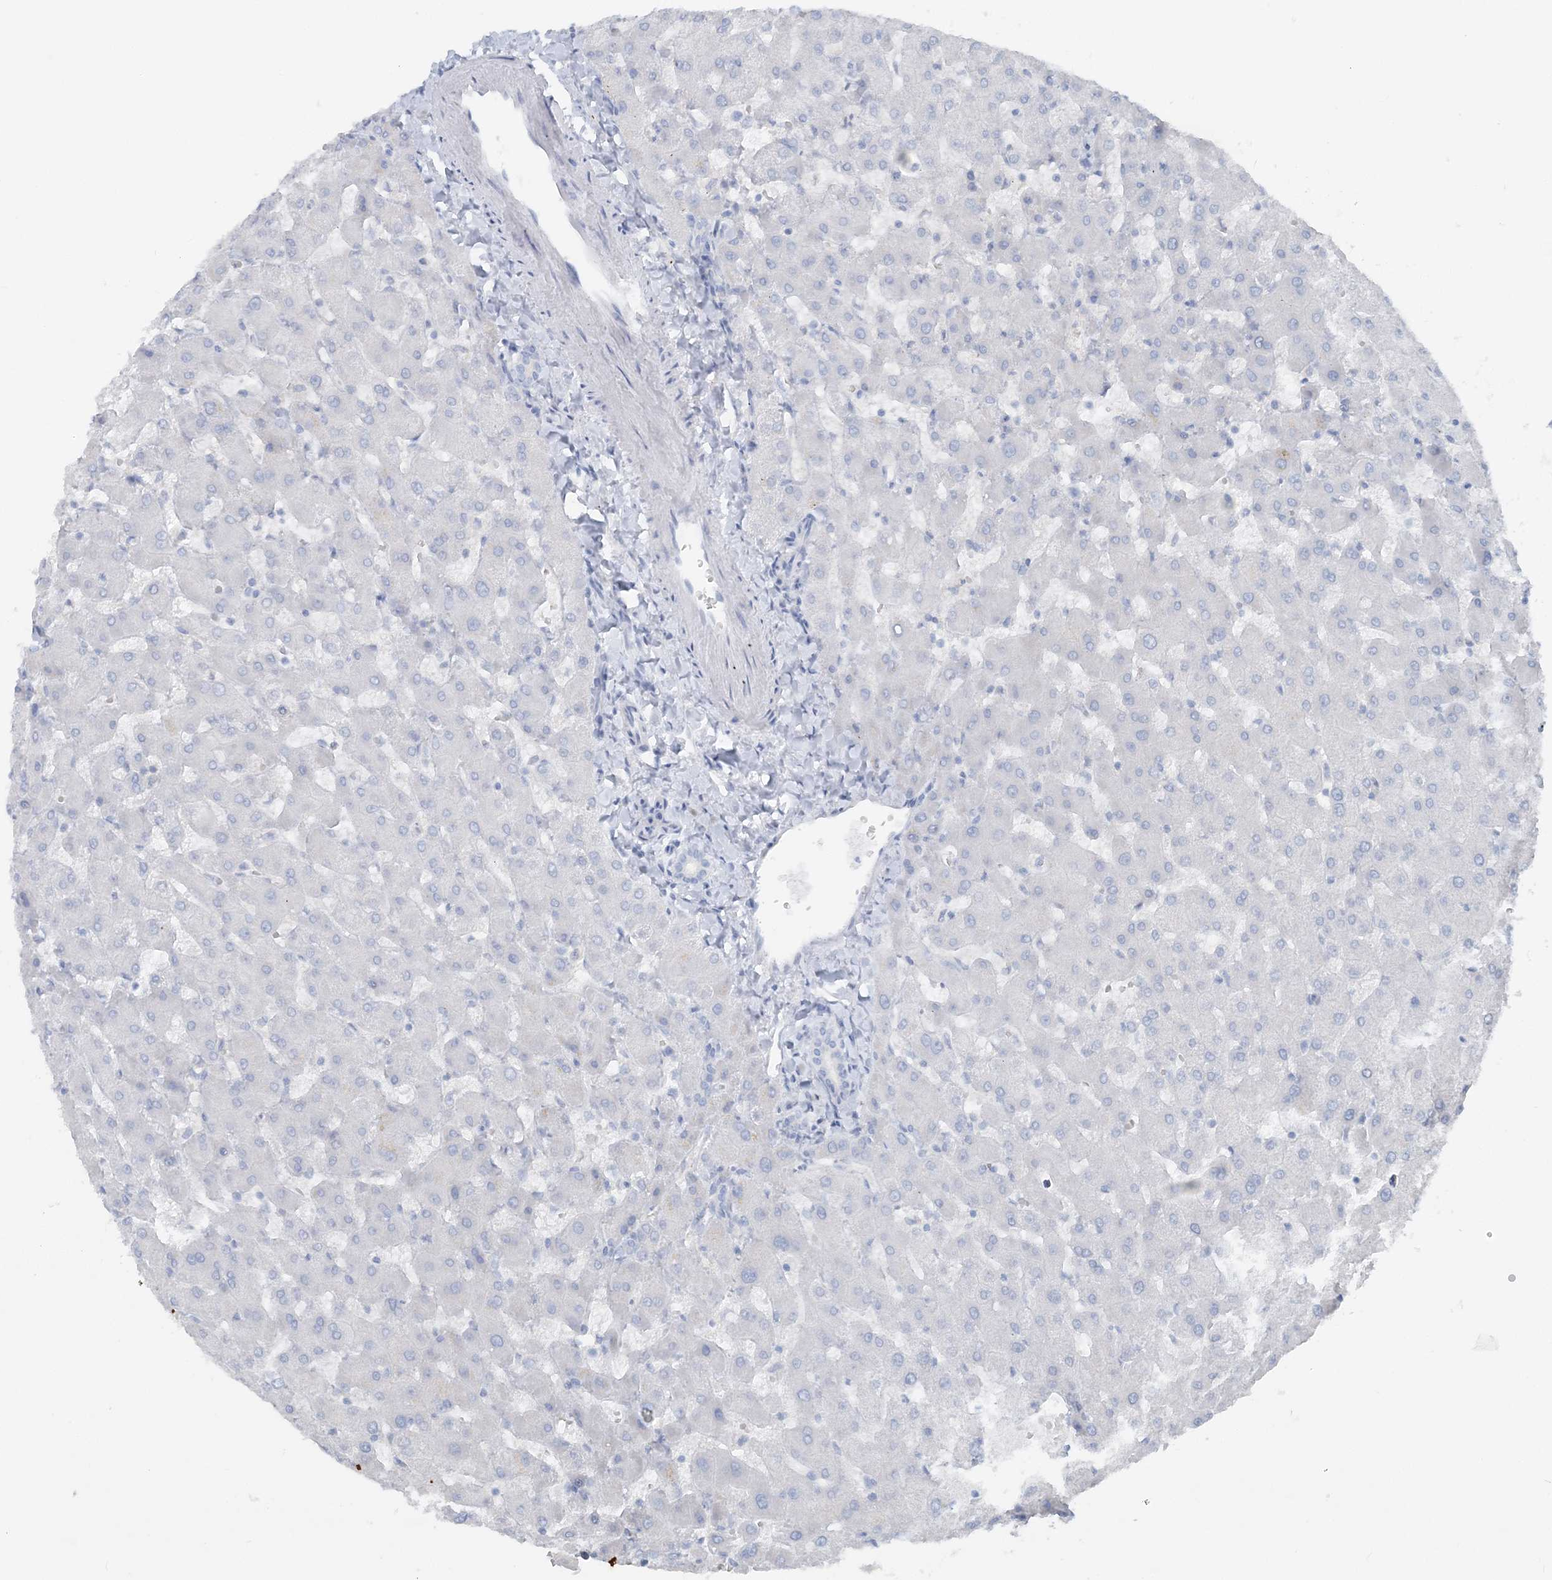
{"staining": {"intensity": "negative", "quantity": "none", "location": "none"}, "tissue": "liver", "cell_type": "Cholangiocytes", "image_type": "normal", "snomed": [{"axis": "morphology", "description": "Normal tissue, NOS"}, {"axis": "topography", "description": "Liver"}], "caption": "IHC image of unremarkable liver: human liver stained with DAB (3,3'-diaminobenzidine) displays no significant protein staining in cholangiocytes. The staining is performed using DAB (3,3'-diaminobenzidine) brown chromogen with nuclei counter-stained in using hematoxylin.", "gene": "ATP11A", "patient": {"sex": "female", "age": 63}}